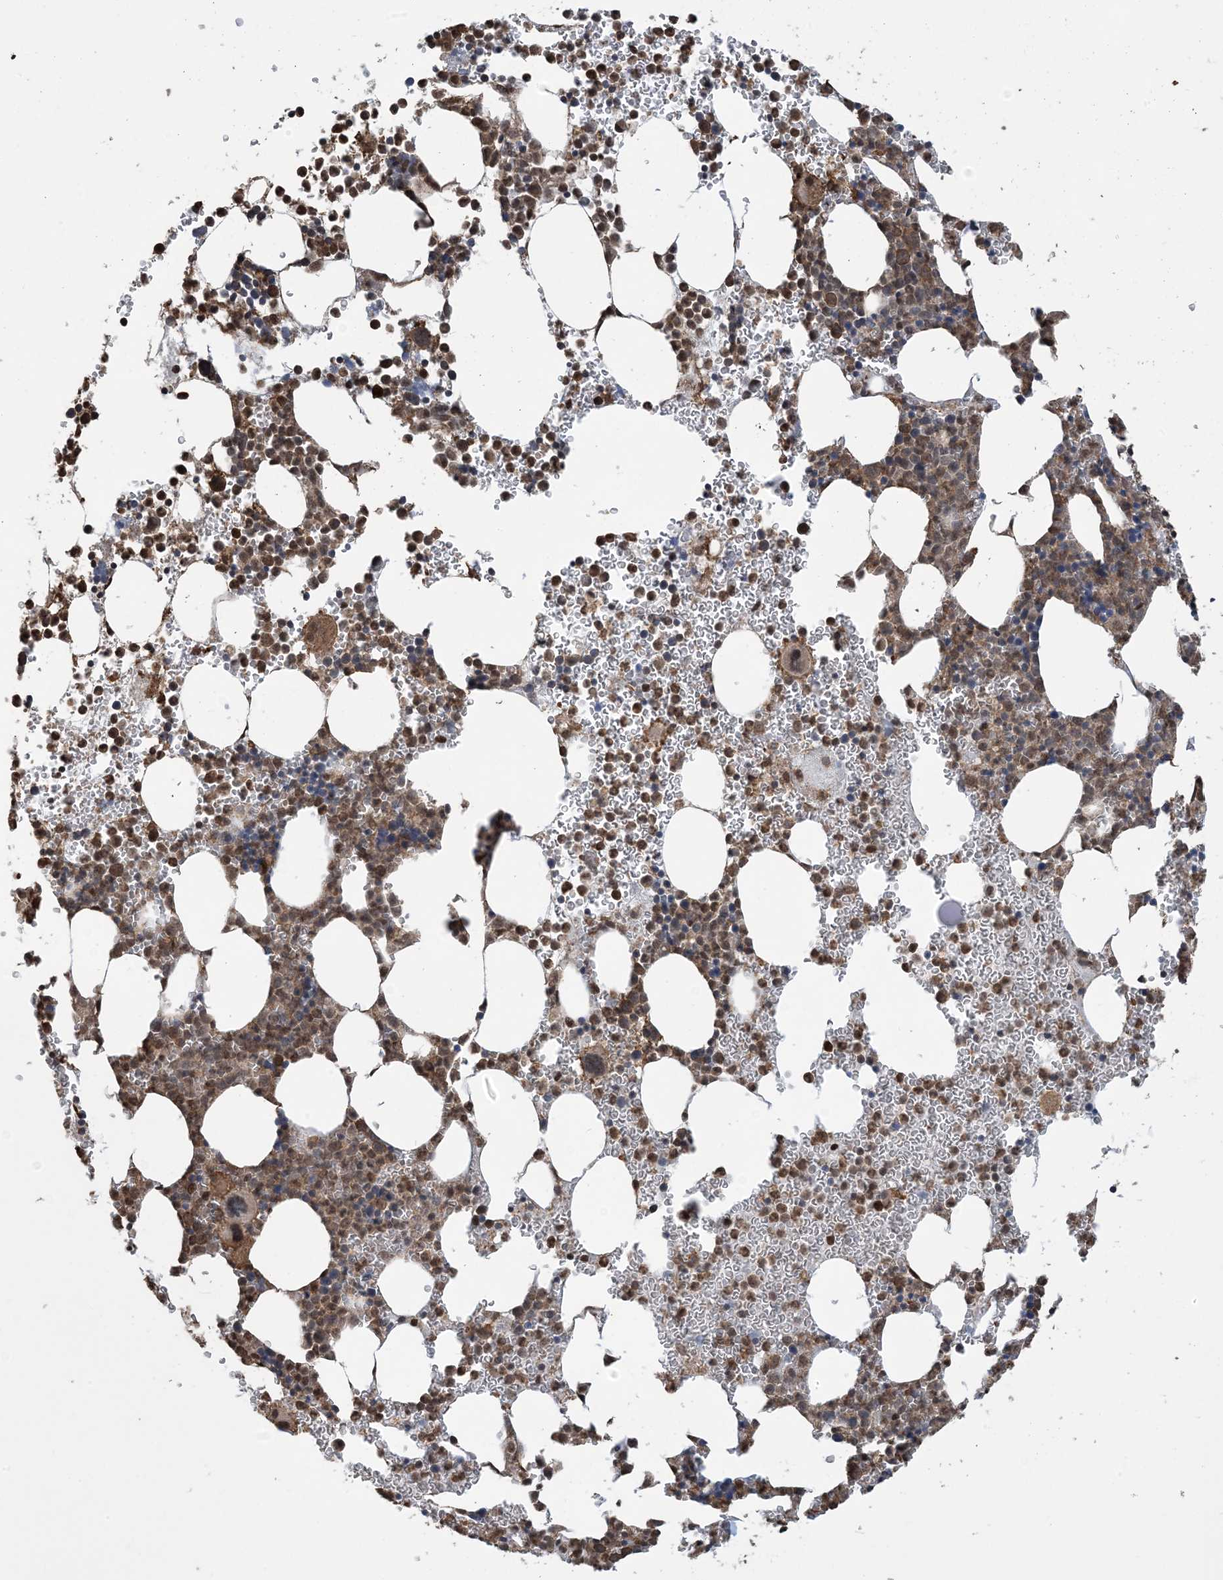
{"staining": {"intensity": "strong", "quantity": ">75%", "location": "cytoplasmic/membranous"}, "tissue": "bone marrow", "cell_type": "Hematopoietic cells", "image_type": "normal", "snomed": [{"axis": "morphology", "description": "Normal tissue, NOS"}, {"axis": "topography", "description": "Bone marrow"}], "caption": "This micrograph demonstrates normal bone marrow stained with IHC to label a protein in brown. The cytoplasmic/membranous of hematopoietic cells show strong positivity for the protein. Nuclei are counter-stained blue.", "gene": "HSPA1A", "patient": {"sex": "female", "age": 78}}